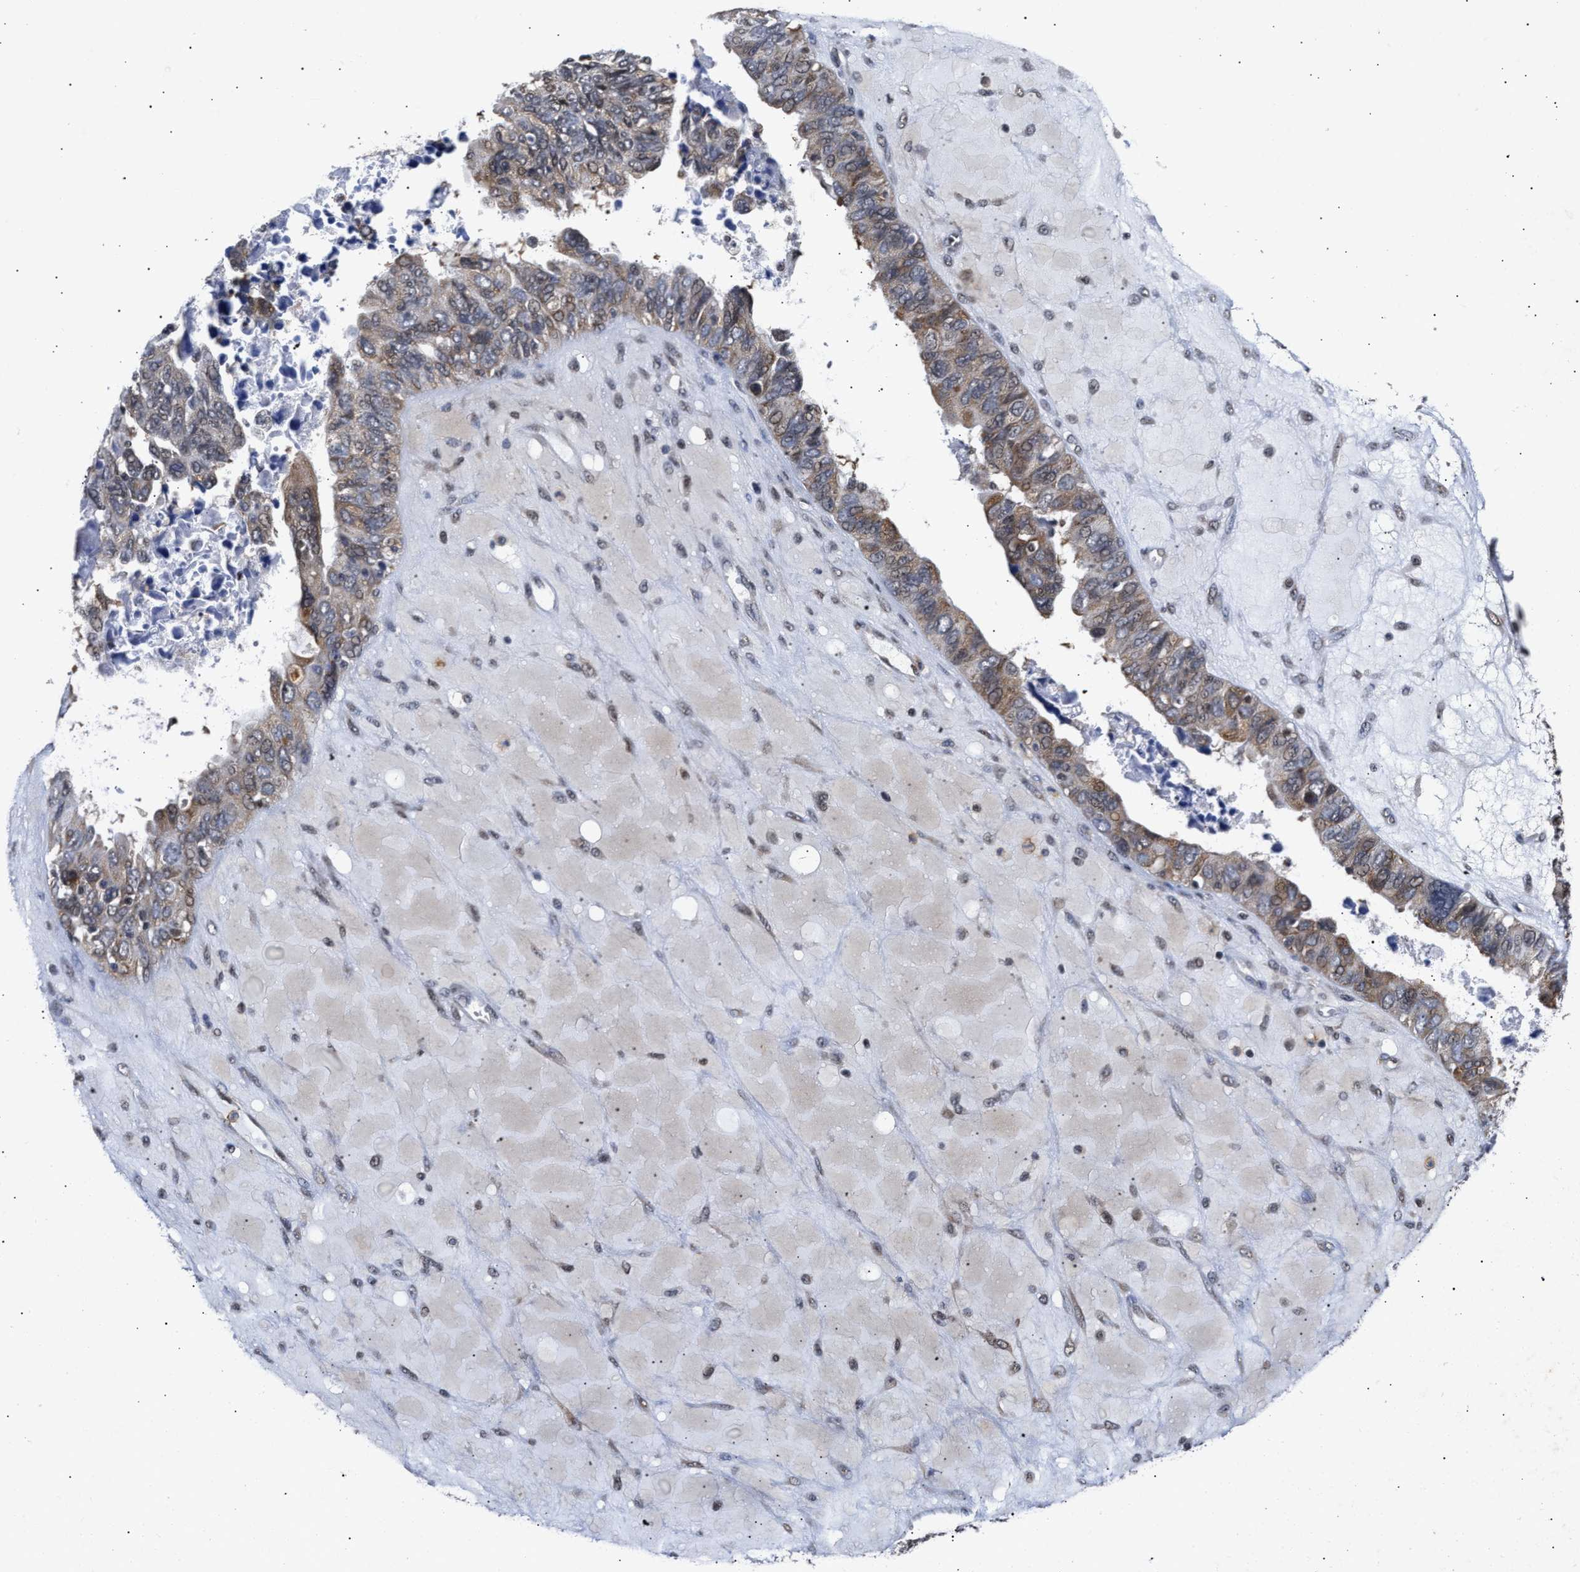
{"staining": {"intensity": "moderate", "quantity": ">75%", "location": "cytoplasmic/membranous"}, "tissue": "ovarian cancer", "cell_type": "Tumor cells", "image_type": "cancer", "snomed": [{"axis": "morphology", "description": "Cystadenocarcinoma, serous, NOS"}, {"axis": "topography", "description": "Ovary"}], "caption": "Immunohistochemistry (IHC) (DAB) staining of human ovarian cancer (serous cystadenocarcinoma) displays moderate cytoplasmic/membranous protein expression in about >75% of tumor cells. The staining is performed using DAB (3,3'-diaminobenzidine) brown chromogen to label protein expression. The nuclei are counter-stained blue using hematoxylin.", "gene": "CLIP2", "patient": {"sex": "female", "age": 79}}